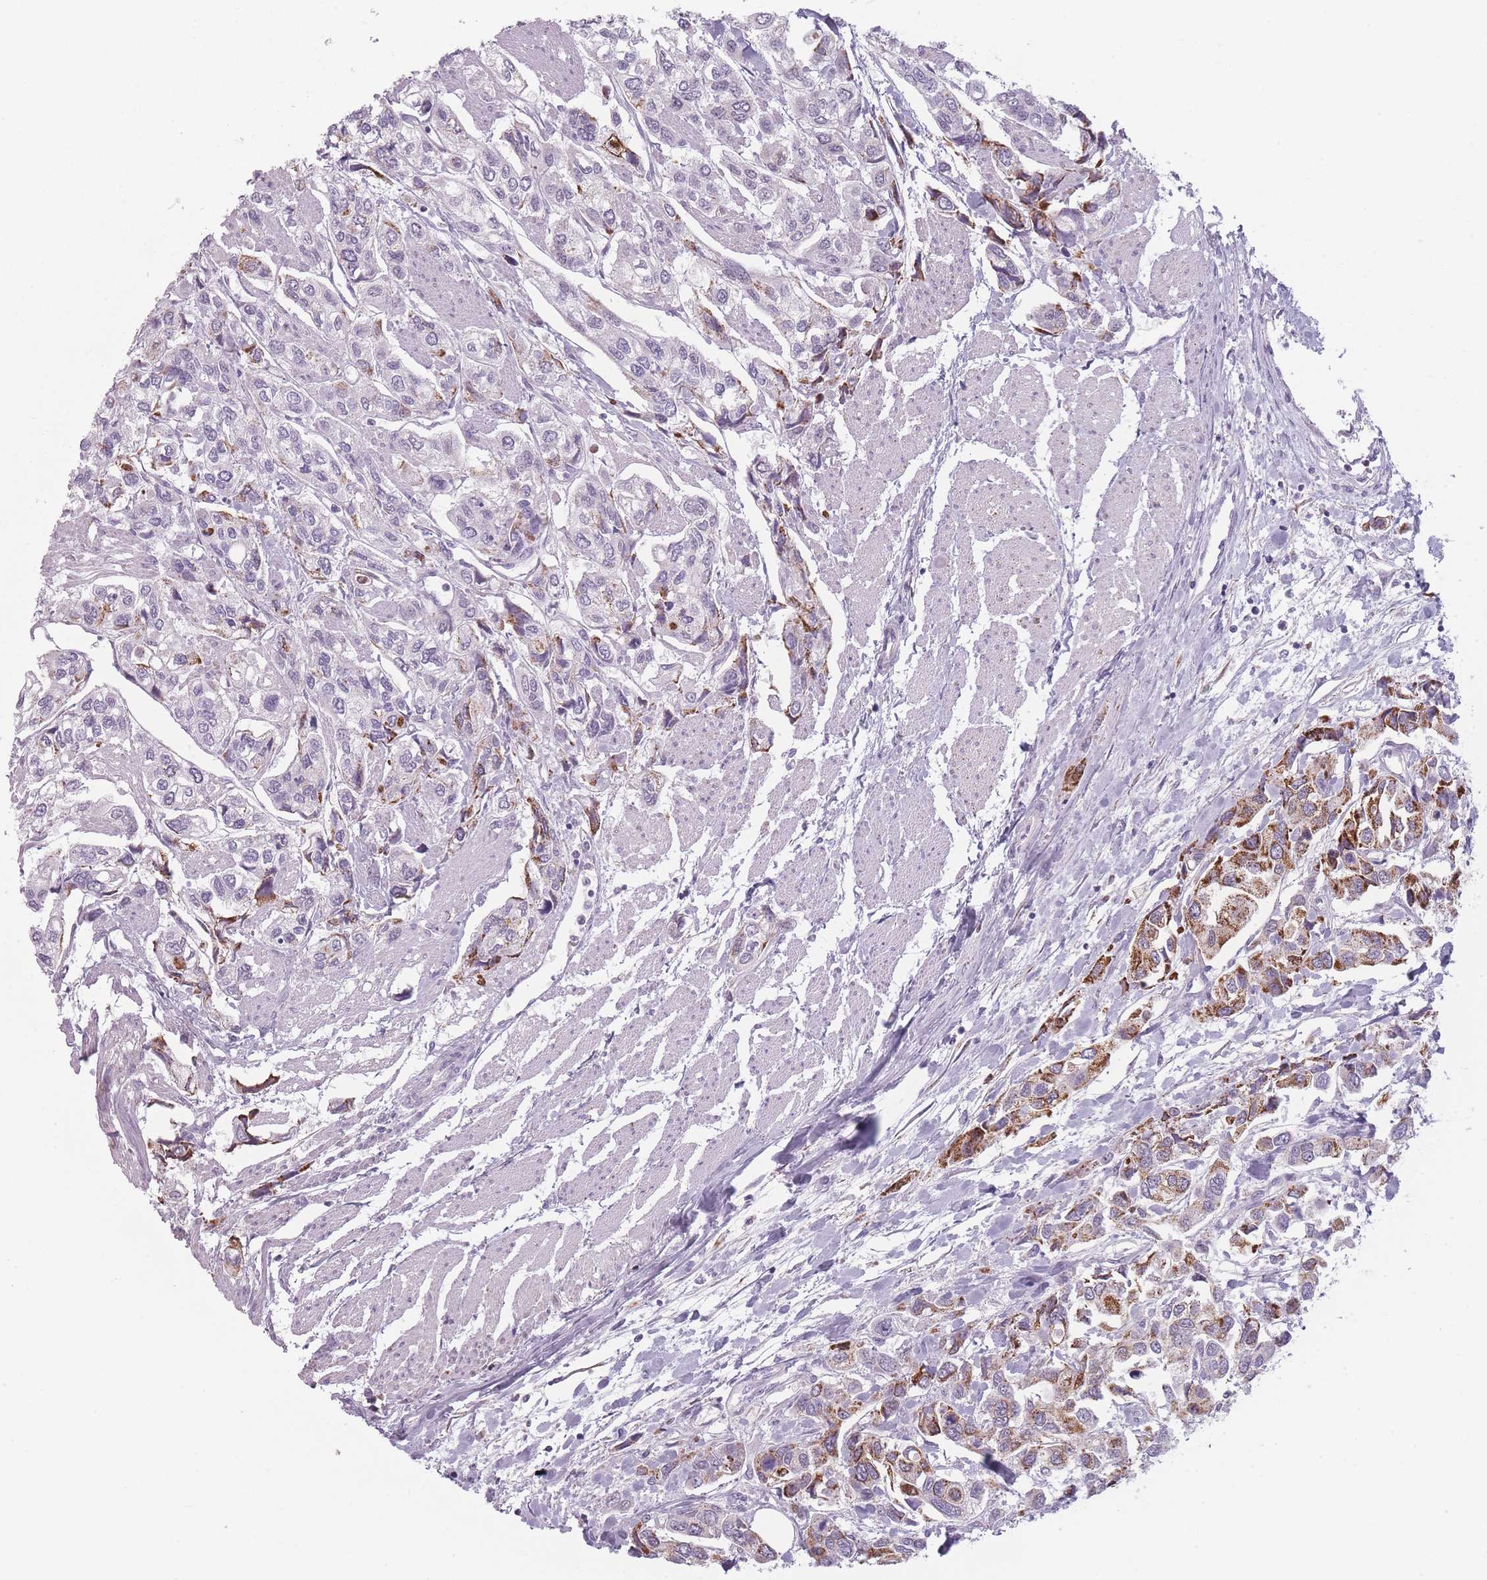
{"staining": {"intensity": "moderate", "quantity": "25%-75%", "location": "cytoplasmic/membranous"}, "tissue": "urothelial cancer", "cell_type": "Tumor cells", "image_type": "cancer", "snomed": [{"axis": "morphology", "description": "Urothelial carcinoma, High grade"}, {"axis": "topography", "description": "Urinary bladder"}], "caption": "DAB (3,3'-diaminobenzidine) immunohistochemical staining of urothelial carcinoma (high-grade) displays moderate cytoplasmic/membranous protein positivity in about 25%-75% of tumor cells. (brown staining indicates protein expression, while blue staining denotes nuclei).", "gene": "DCHS1", "patient": {"sex": "male", "age": 67}}